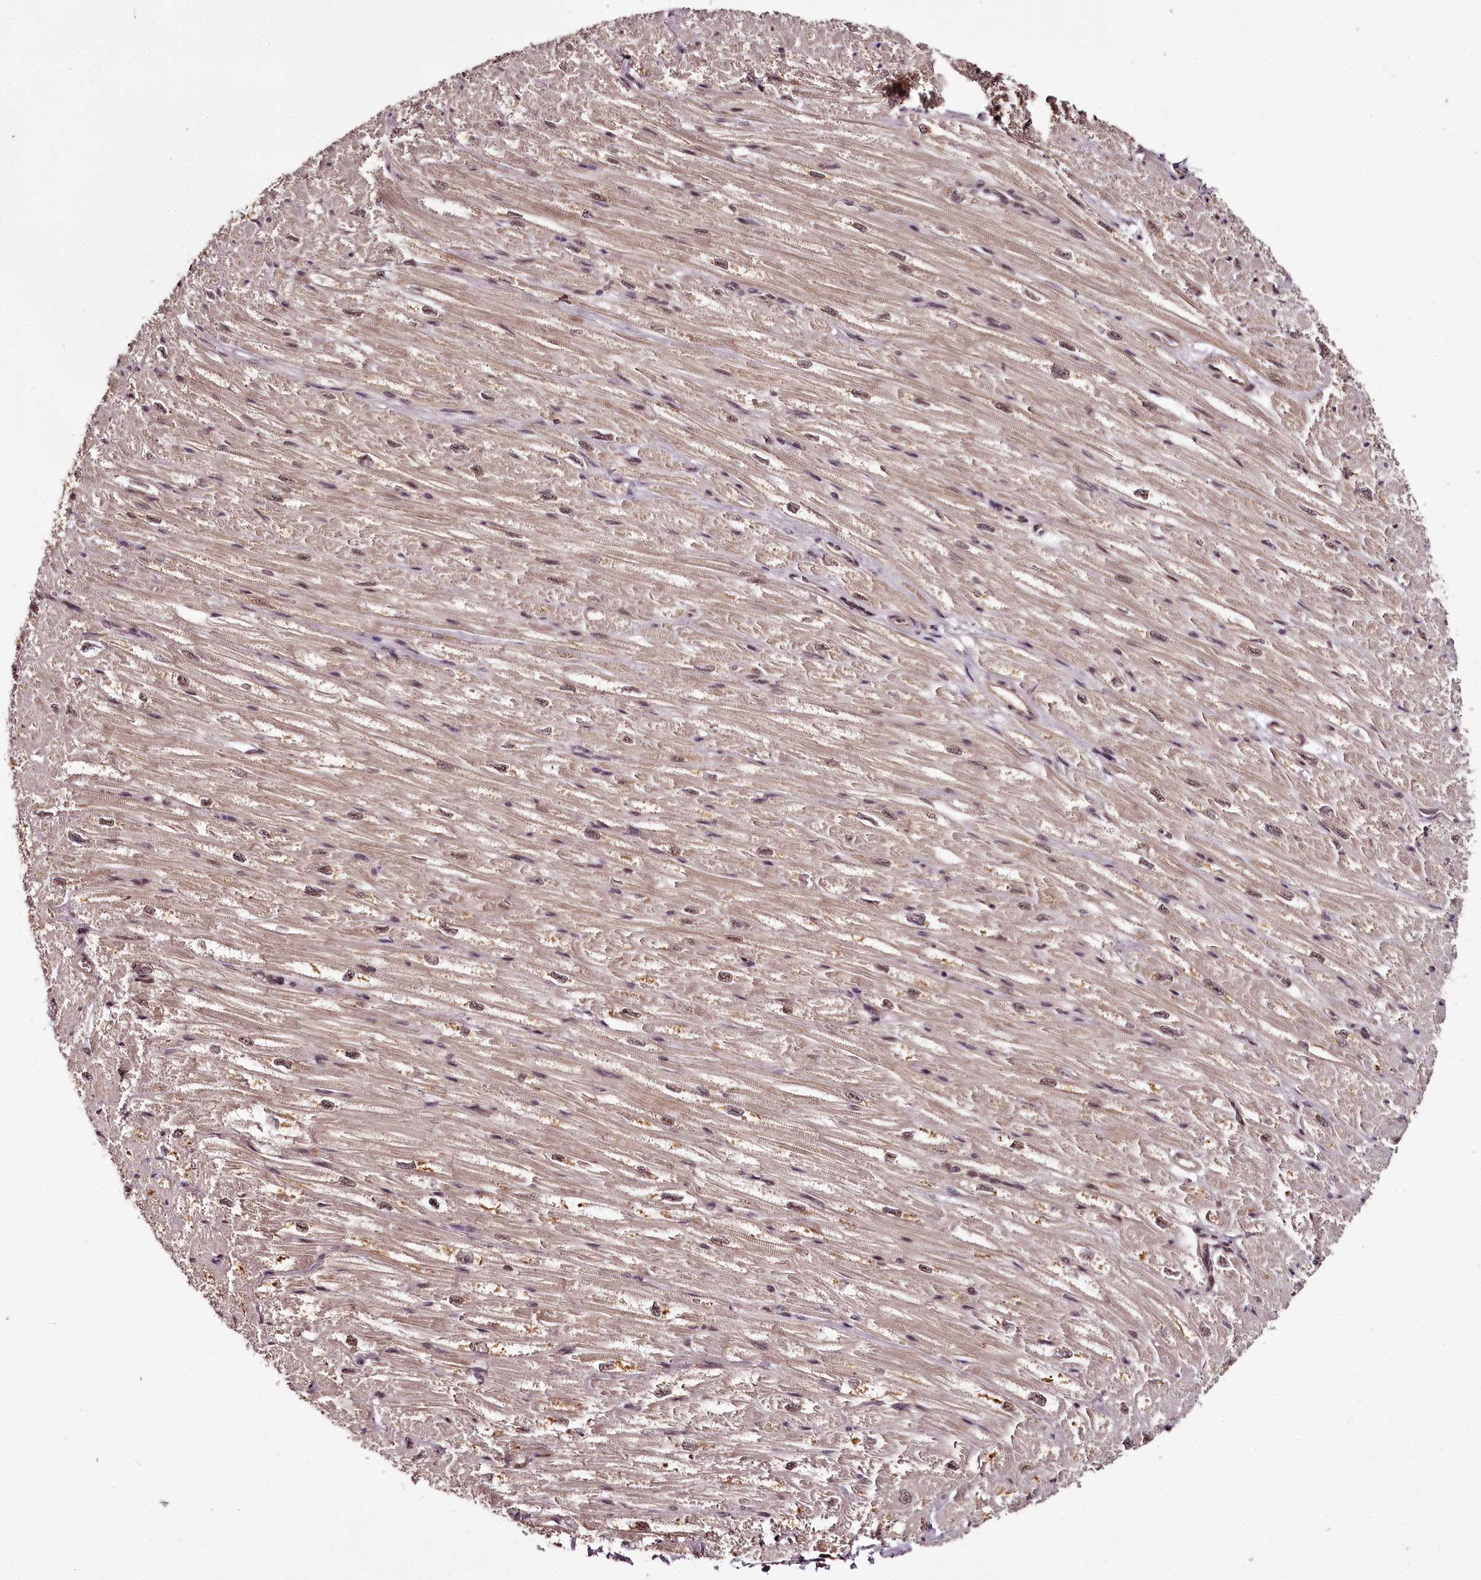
{"staining": {"intensity": "moderate", "quantity": "25%-75%", "location": "cytoplasmic/membranous,nuclear"}, "tissue": "heart muscle", "cell_type": "Cardiomyocytes", "image_type": "normal", "snomed": [{"axis": "morphology", "description": "Normal tissue, NOS"}, {"axis": "topography", "description": "Heart"}], "caption": "IHC image of normal heart muscle: heart muscle stained using immunohistochemistry (IHC) displays medium levels of moderate protein expression localized specifically in the cytoplasmic/membranous,nuclear of cardiomyocytes, appearing as a cytoplasmic/membranous,nuclear brown color.", "gene": "MAML3", "patient": {"sex": "male", "age": 50}}